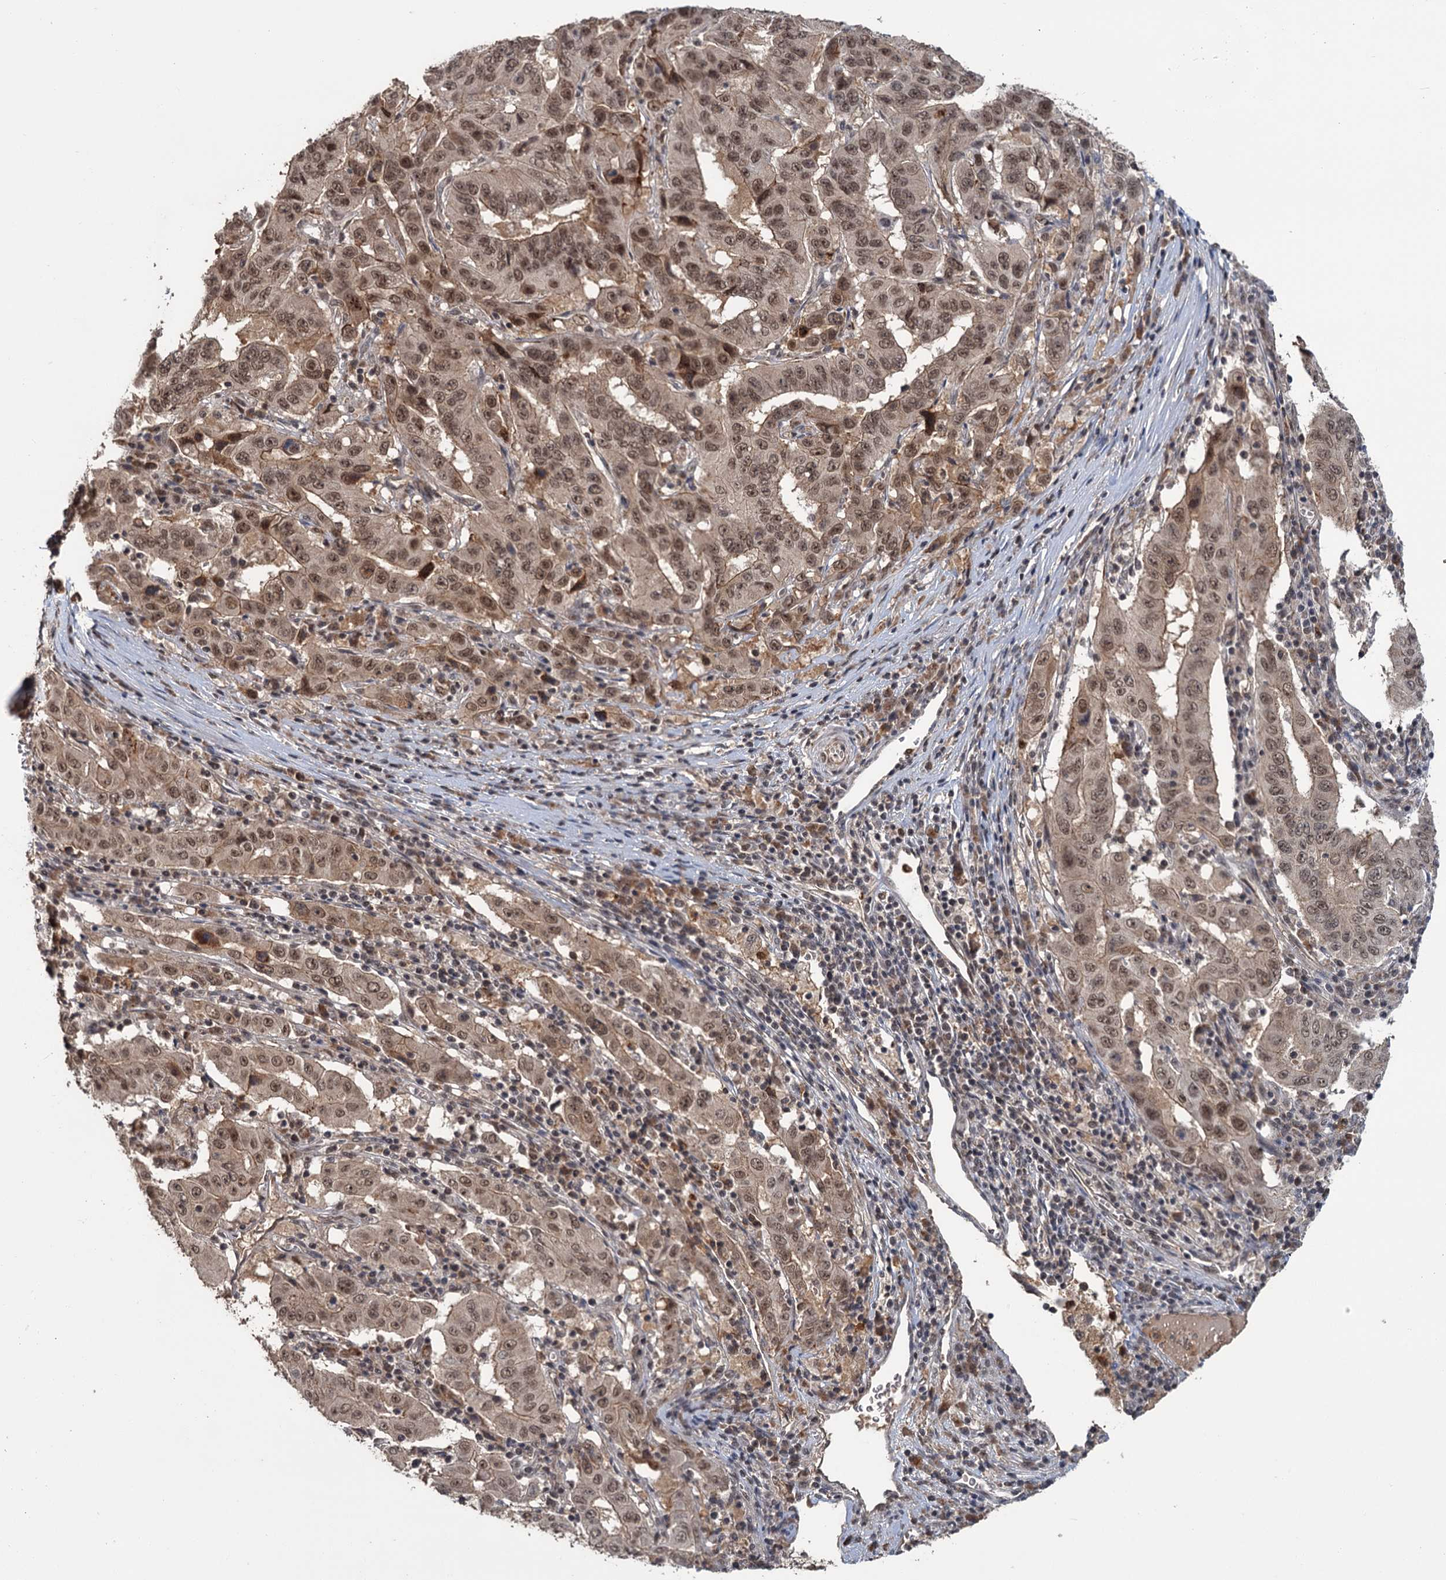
{"staining": {"intensity": "moderate", "quantity": ">75%", "location": "cytoplasmic/membranous,nuclear"}, "tissue": "pancreatic cancer", "cell_type": "Tumor cells", "image_type": "cancer", "snomed": [{"axis": "morphology", "description": "Adenocarcinoma, NOS"}, {"axis": "topography", "description": "Pancreas"}], "caption": "Moderate cytoplasmic/membranous and nuclear protein staining is appreciated in approximately >75% of tumor cells in pancreatic adenocarcinoma.", "gene": "KANSL2", "patient": {"sex": "male", "age": 63}}